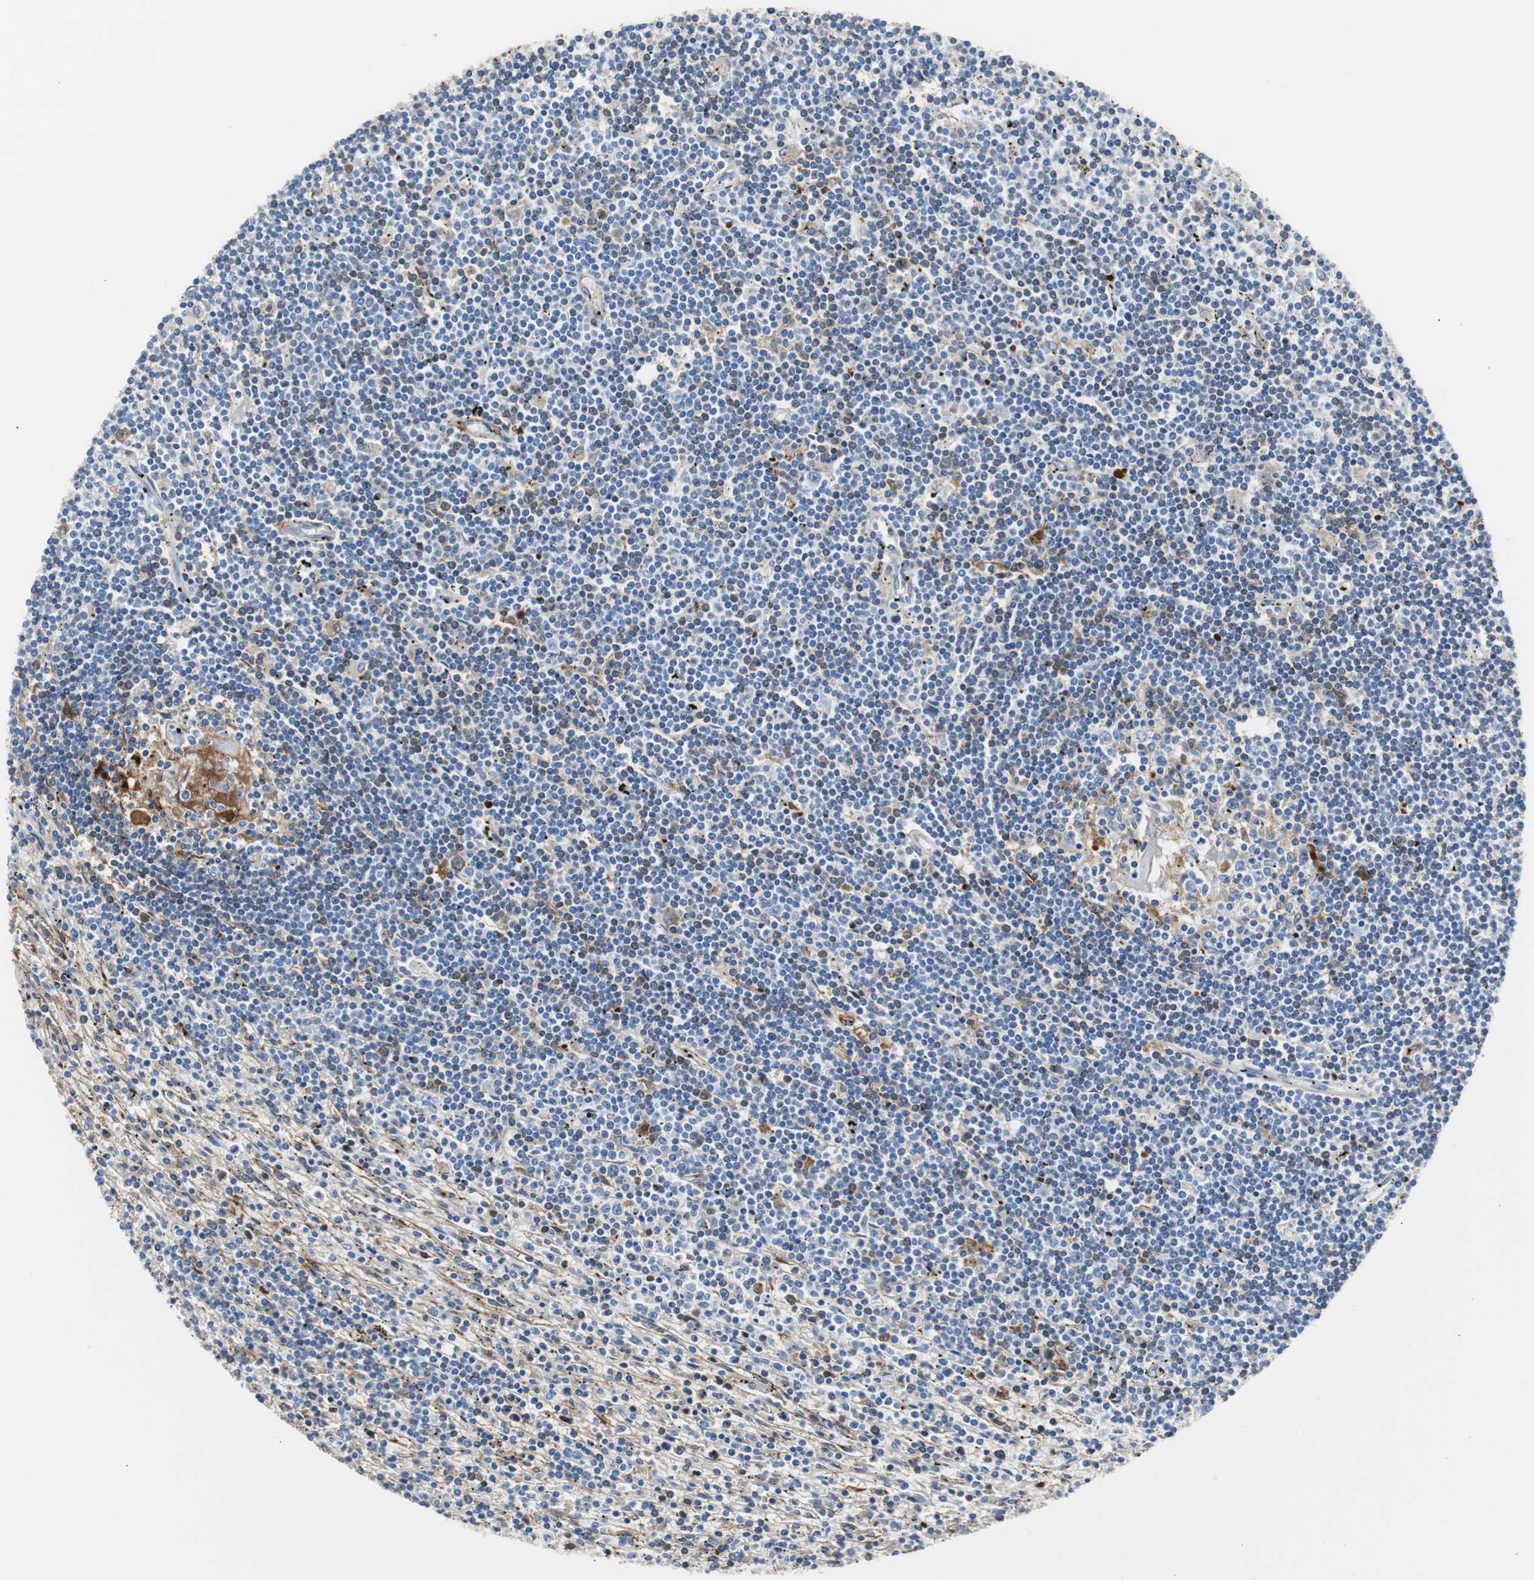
{"staining": {"intensity": "weak", "quantity": "<25%", "location": "cytoplasmic/membranous"}, "tissue": "lymphoma", "cell_type": "Tumor cells", "image_type": "cancer", "snomed": [{"axis": "morphology", "description": "Malignant lymphoma, non-Hodgkin's type, Low grade"}, {"axis": "topography", "description": "Spleen"}], "caption": "Tumor cells are negative for protein expression in human malignant lymphoma, non-Hodgkin's type (low-grade). (DAB (3,3'-diaminobenzidine) immunohistochemistry (IHC) visualized using brightfield microscopy, high magnification).", "gene": "APCS", "patient": {"sex": "male", "age": 76}}